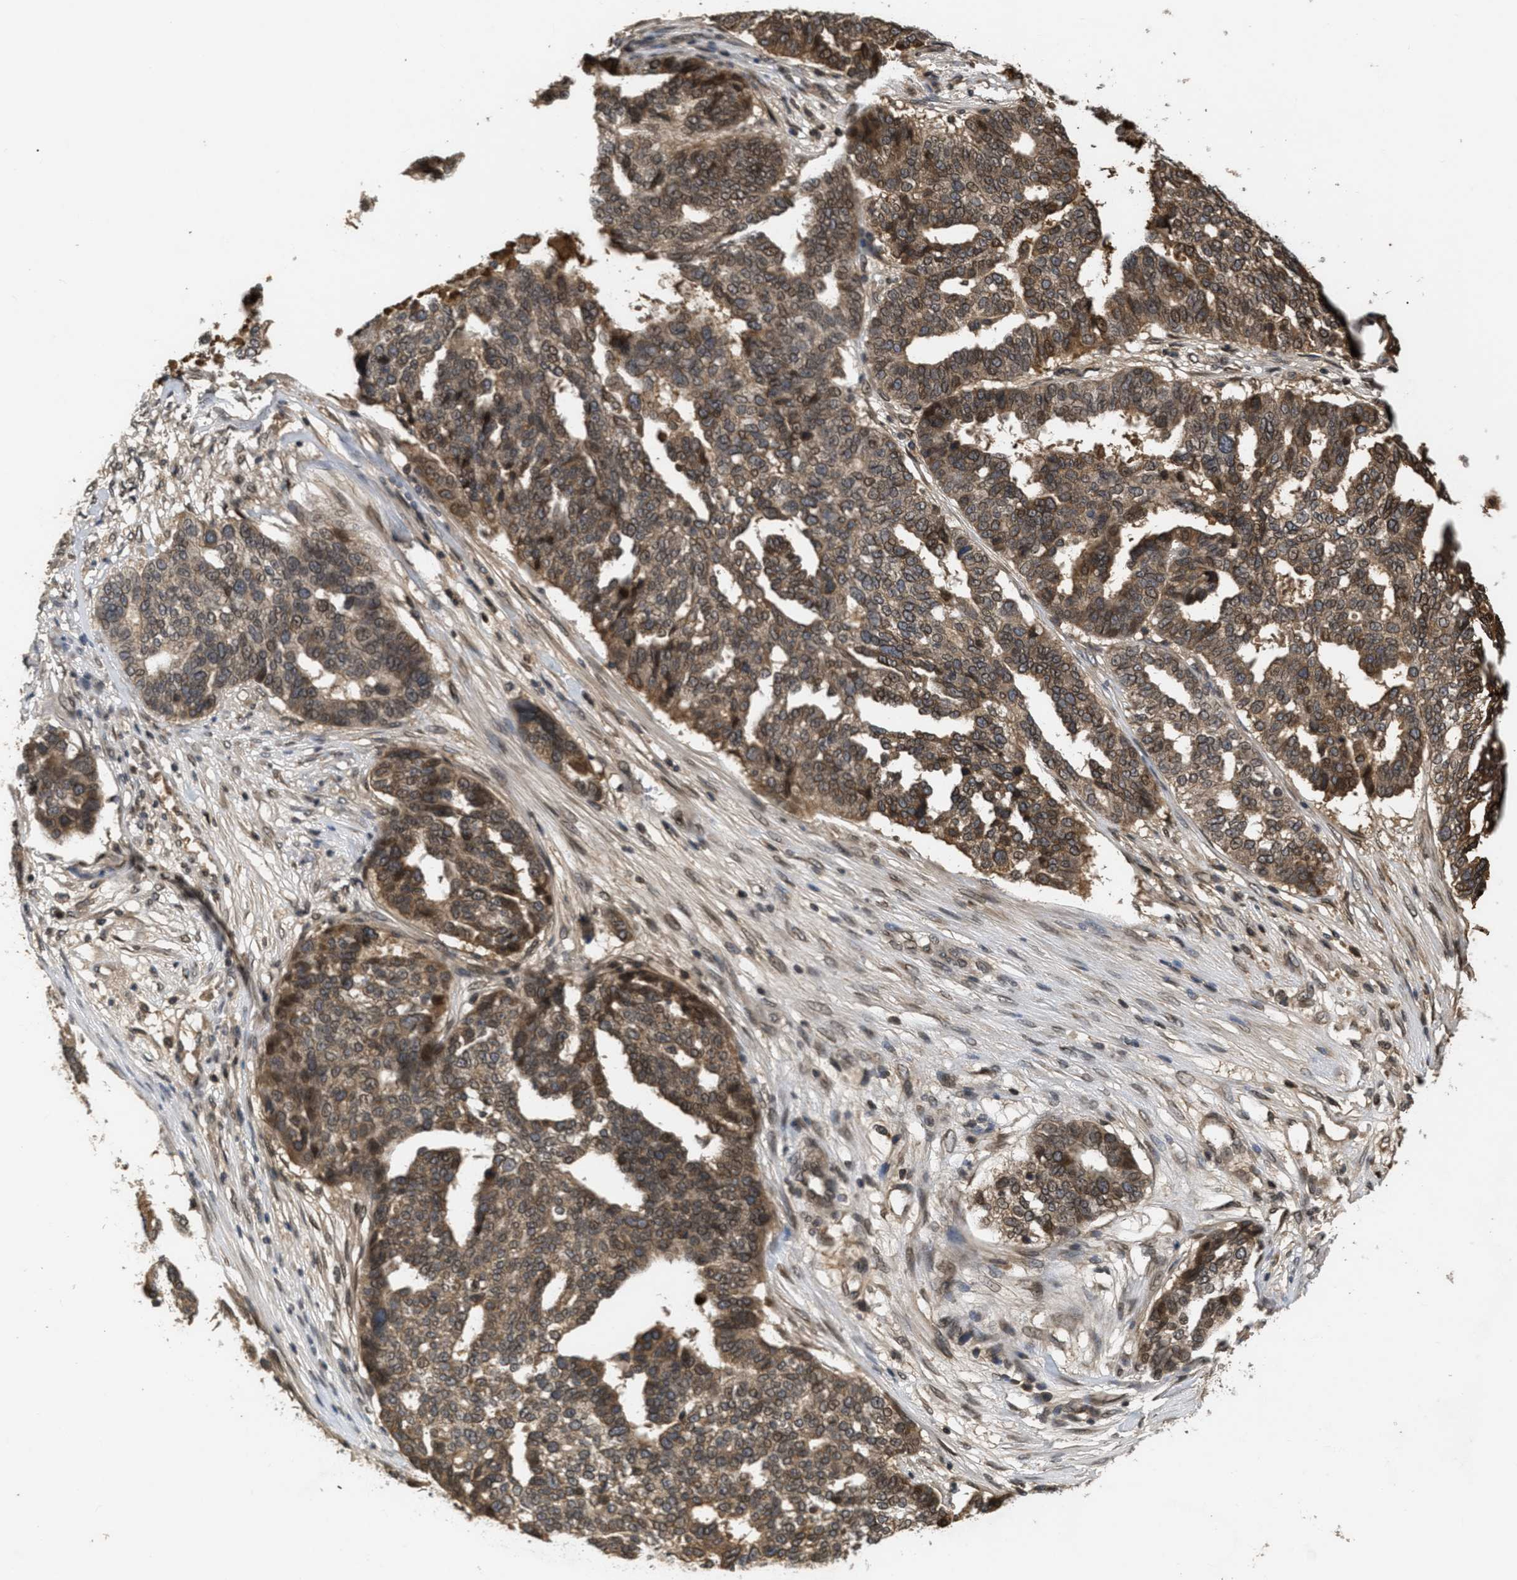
{"staining": {"intensity": "moderate", "quantity": ">75%", "location": "cytoplasmic/membranous,nuclear"}, "tissue": "ovarian cancer", "cell_type": "Tumor cells", "image_type": "cancer", "snomed": [{"axis": "morphology", "description": "Cystadenocarcinoma, serous, NOS"}, {"axis": "topography", "description": "Ovary"}], "caption": "The image displays staining of ovarian cancer (serous cystadenocarcinoma), revealing moderate cytoplasmic/membranous and nuclear protein positivity (brown color) within tumor cells.", "gene": "CRY1", "patient": {"sex": "female", "age": 59}}